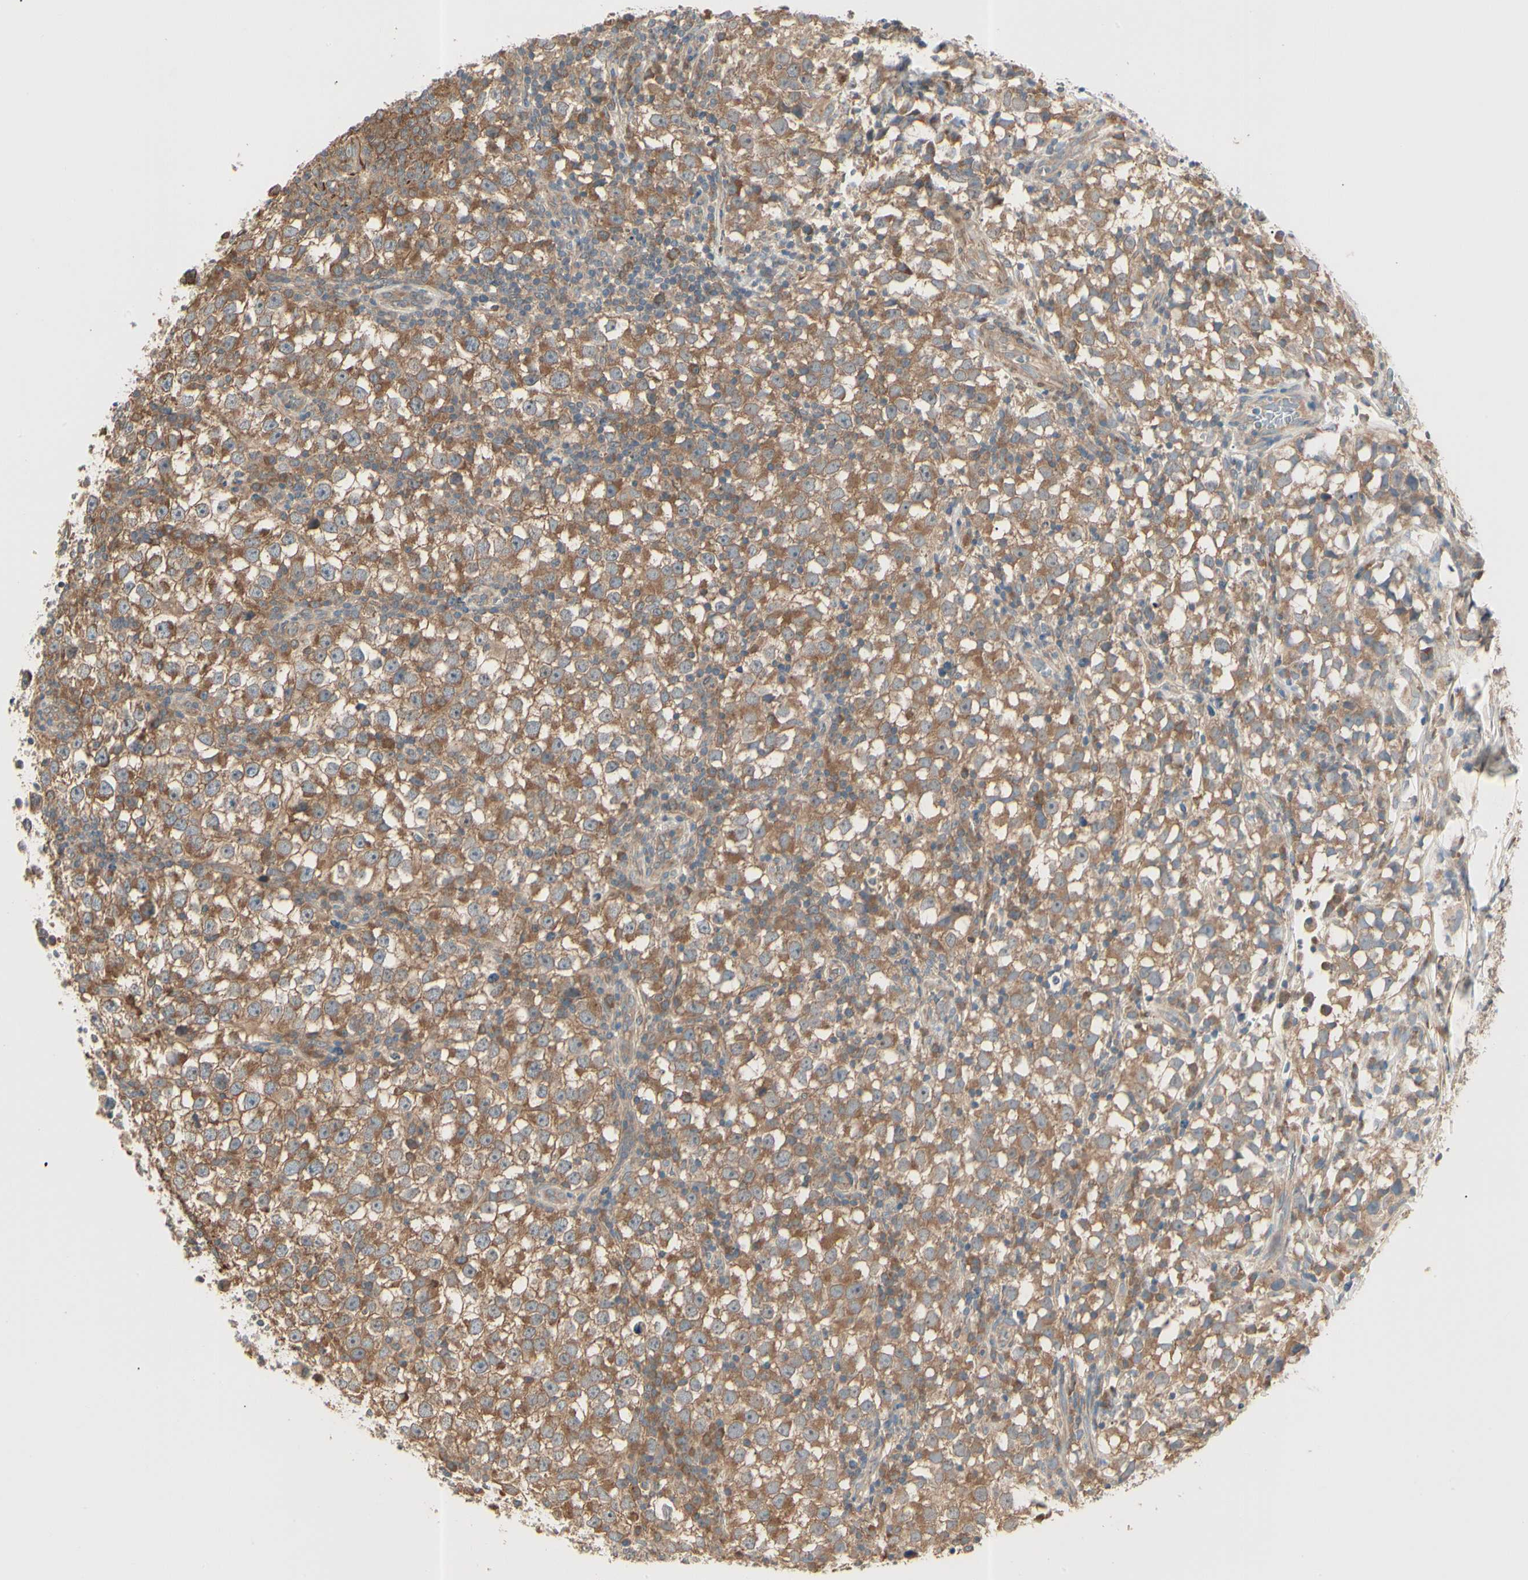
{"staining": {"intensity": "moderate", "quantity": ">75%", "location": "cytoplasmic/membranous"}, "tissue": "testis cancer", "cell_type": "Tumor cells", "image_type": "cancer", "snomed": [{"axis": "morphology", "description": "Seminoma, NOS"}, {"axis": "topography", "description": "Testis"}], "caption": "There is medium levels of moderate cytoplasmic/membranous expression in tumor cells of testis cancer, as demonstrated by immunohistochemical staining (brown color).", "gene": "IRAG1", "patient": {"sex": "male", "age": 65}}